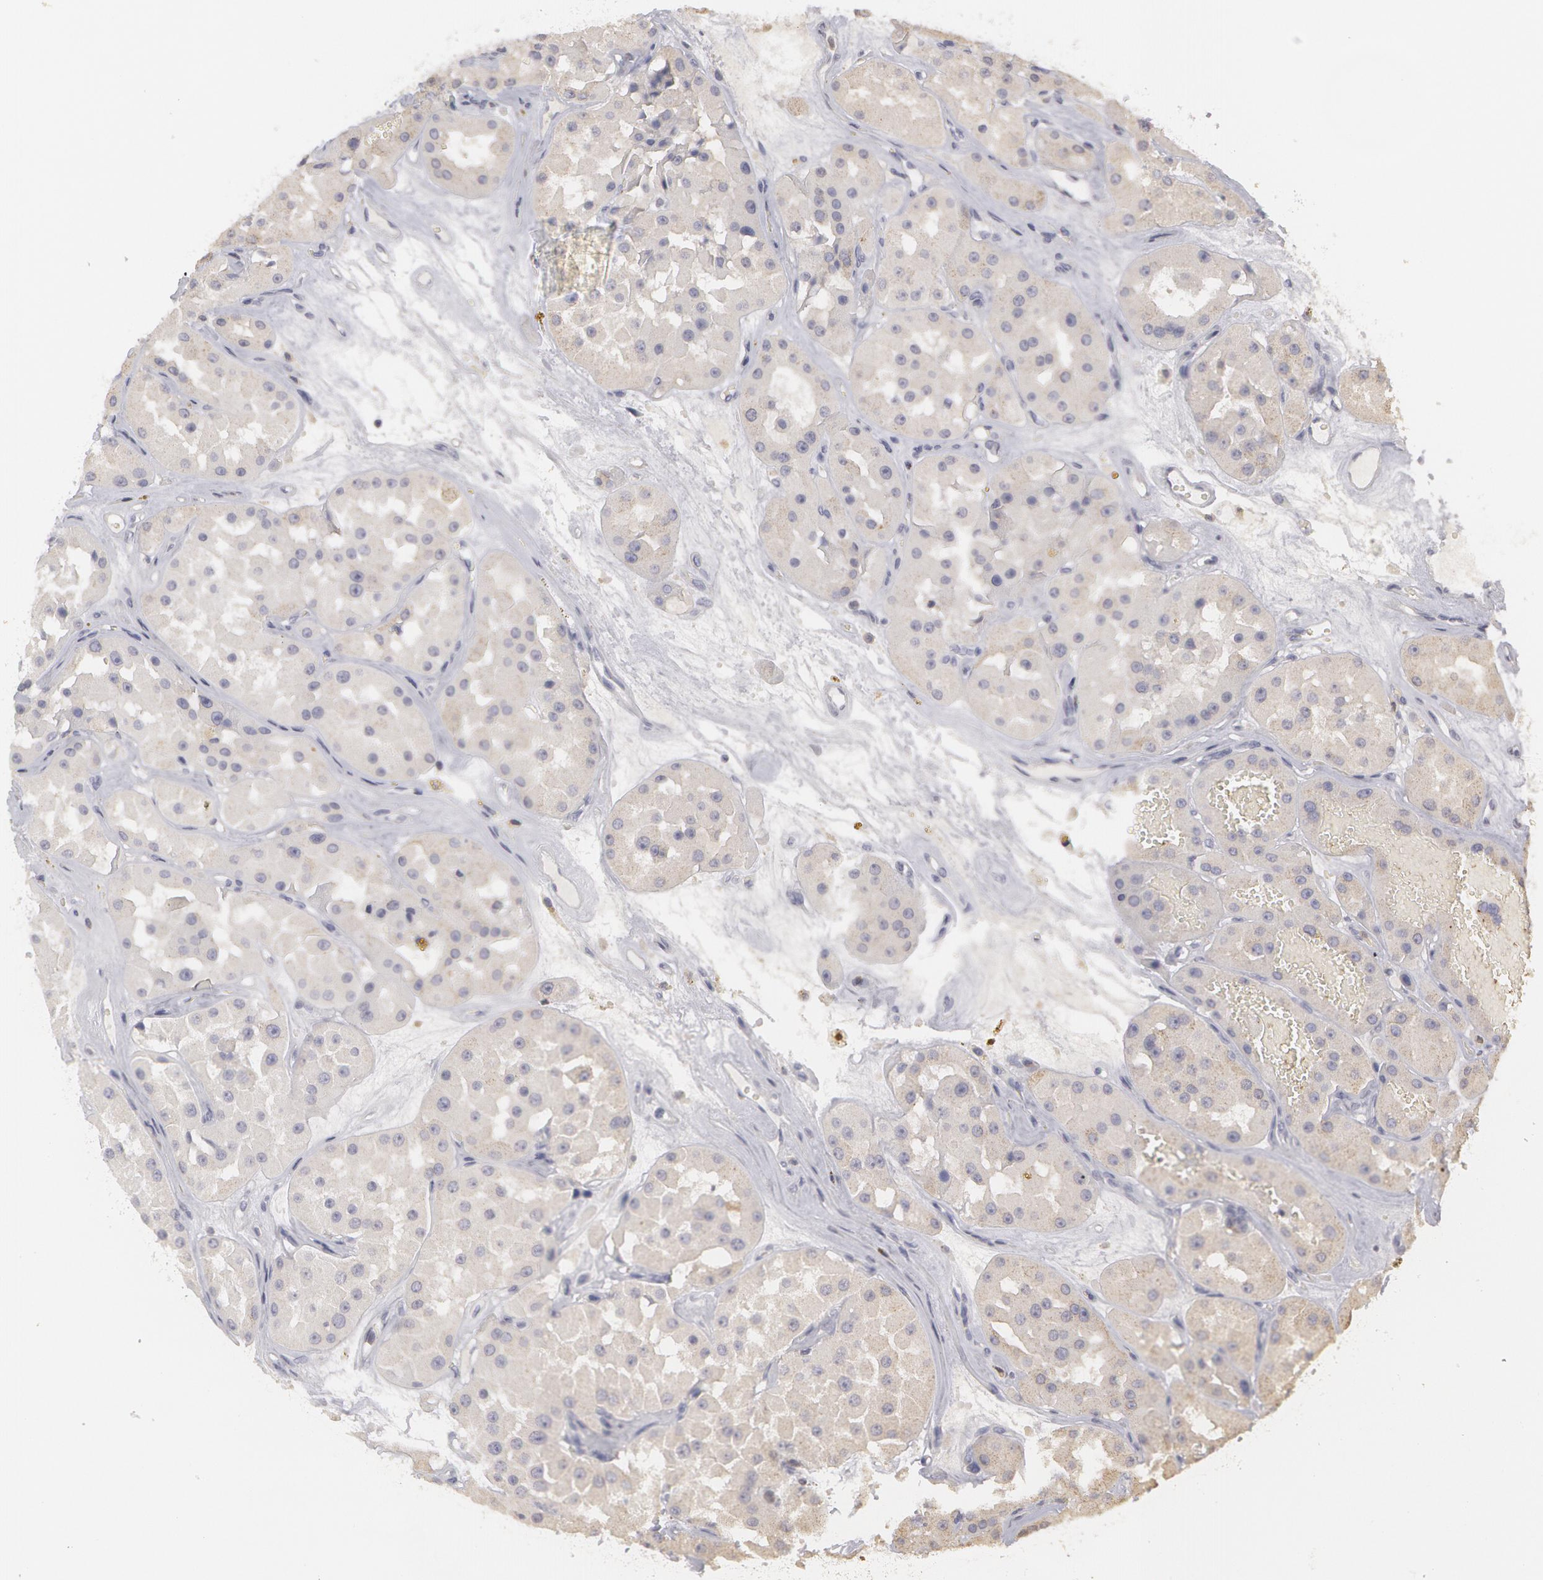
{"staining": {"intensity": "weak", "quantity": ">75%", "location": "cytoplasmic/membranous"}, "tissue": "renal cancer", "cell_type": "Tumor cells", "image_type": "cancer", "snomed": [{"axis": "morphology", "description": "Adenocarcinoma, uncertain malignant potential"}, {"axis": "topography", "description": "Kidney"}], "caption": "Adenocarcinoma,  uncertain malignant potential (renal) stained for a protein (brown) exhibits weak cytoplasmic/membranous positive expression in about >75% of tumor cells.", "gene": "CAT", "patient": {"sex": "male", "age": 63}}